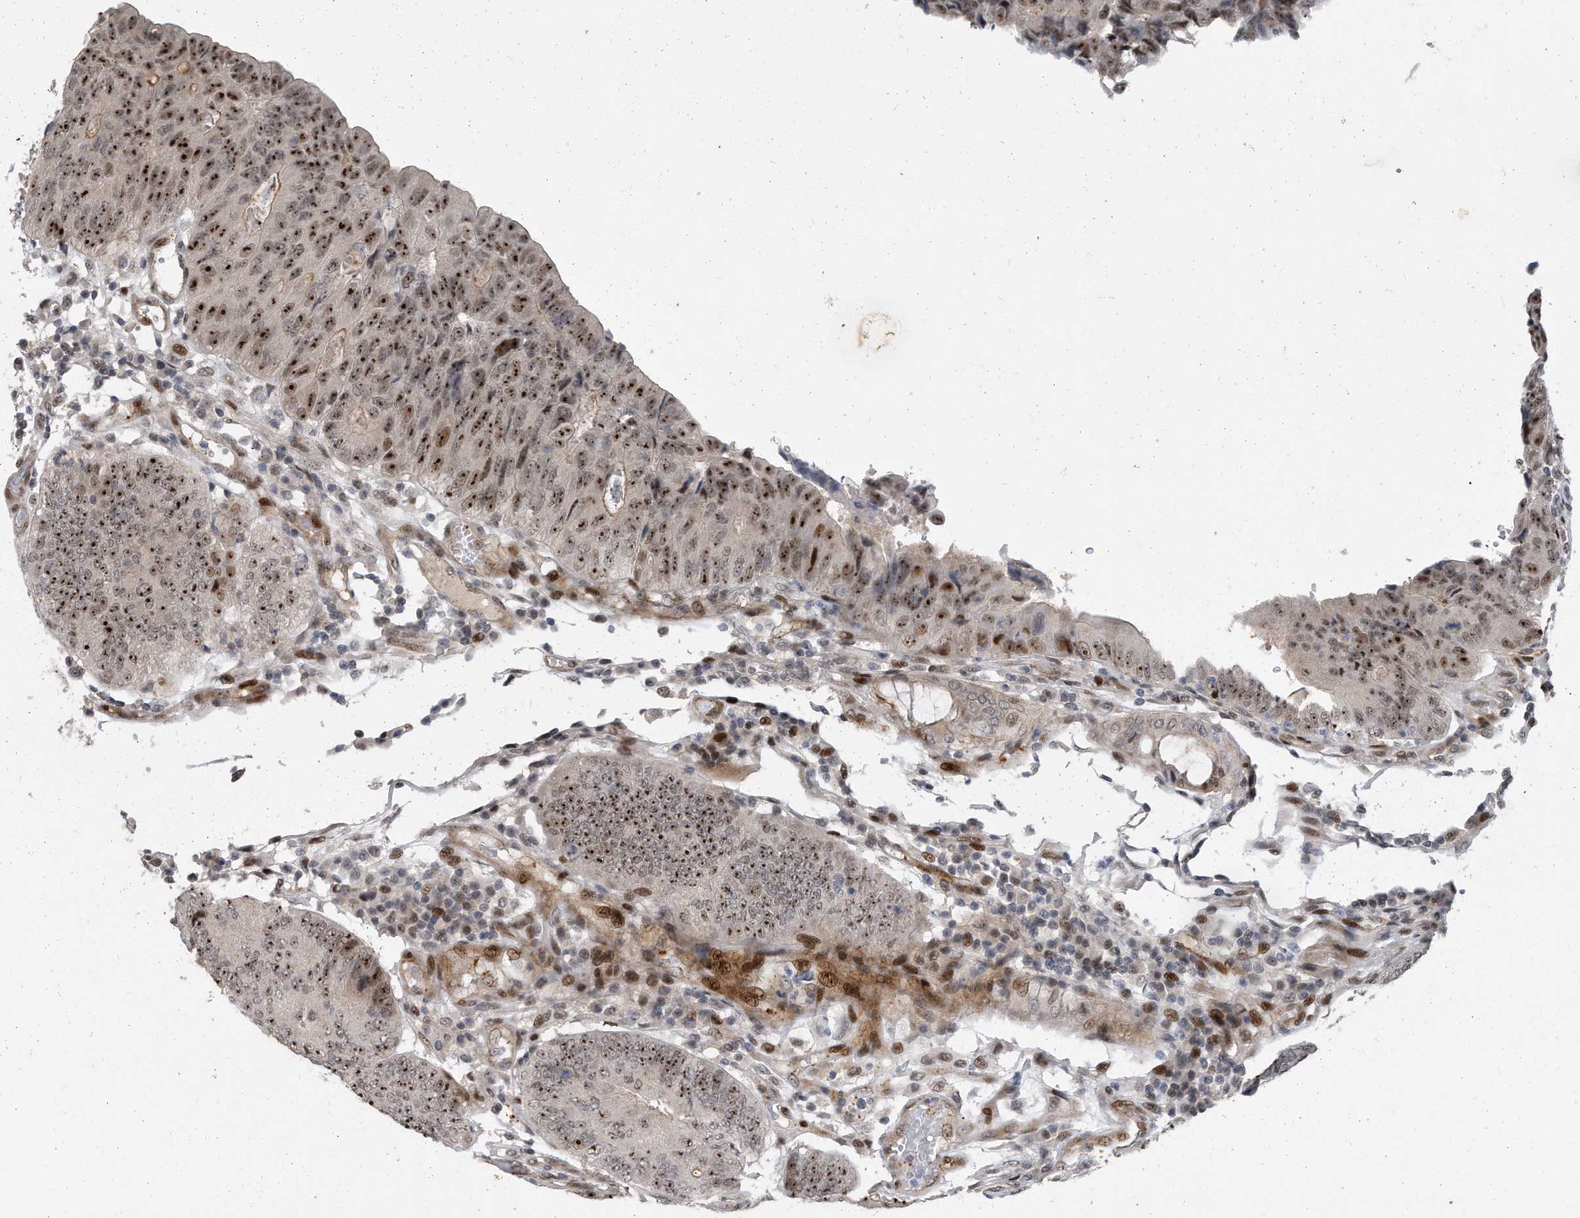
{"staining": {"intensity": "strong", "quantity": ">75%", "location": "nuclear"}, "tissue": "colorectal cancer", "cell_type": "Tumor cells", "image_type": "cancer", "snomed": [{"axis": "morphology", "description": "Adenocarcinoma, NOS"}, {"axis": "topography", "description": "Colon"}], "caption": "Human colorectal cancer (adenocarcinoma) stained with a protein marker shows strong staining in tumor cells.", "gene": "PGBD2", "patient": {"sex": "female", "age": 67}}